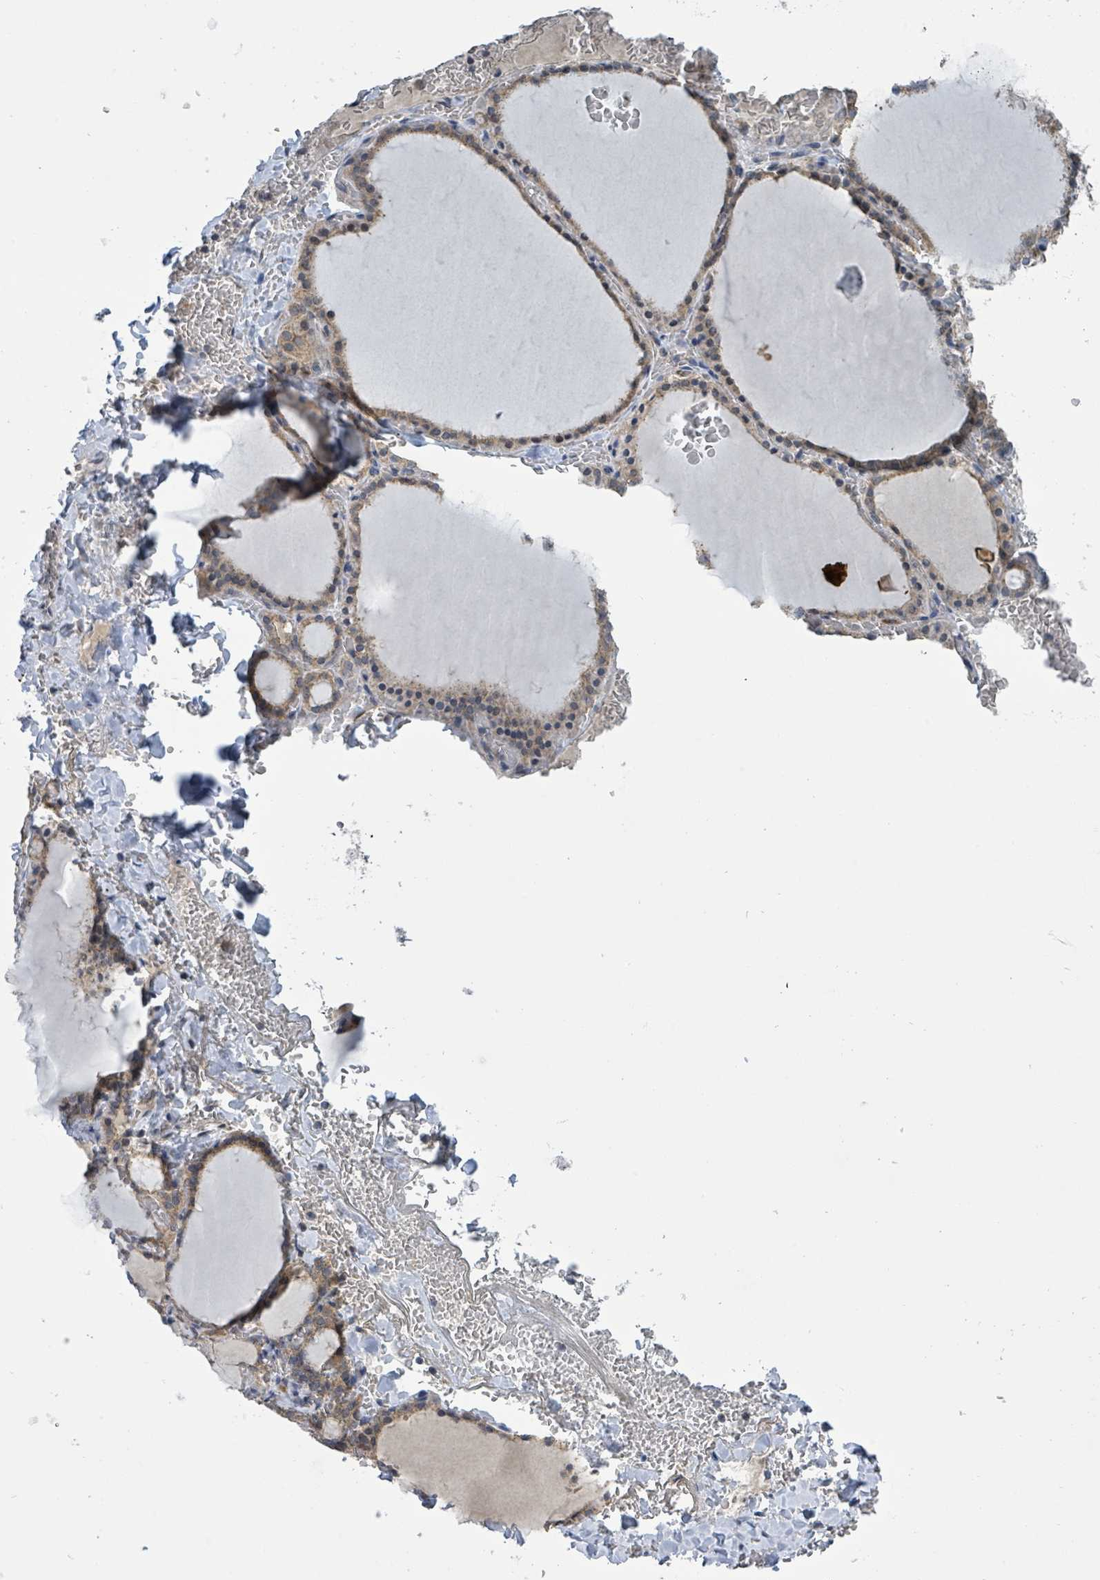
{"staining": {"intensity": "weak", "quantity": ">75%", "location": "cytoplasmic/membranous"}, "tissue": "thyroid gland", "cell_type": "Glandular cells", "image_type": "normal", "snomed": [{"axis": "morphology", "description": "Normal tissue, NOS"}, {"axis": "topography", "description": "Thyroid gland"}], "caption": "Brown immunohistochemical staining in benign human thyroid gland demonstrates weak cytoplasmic/membranous expression in about >75% of glandular cells. (Stains: DAB (3,3'-diaminobenzidine) in brown, nuclei in blue, Microscopy: brightfield microscopy at high magnification).", "gene": "CCDC121", "patient": {"sex": "female", "age": 39}}